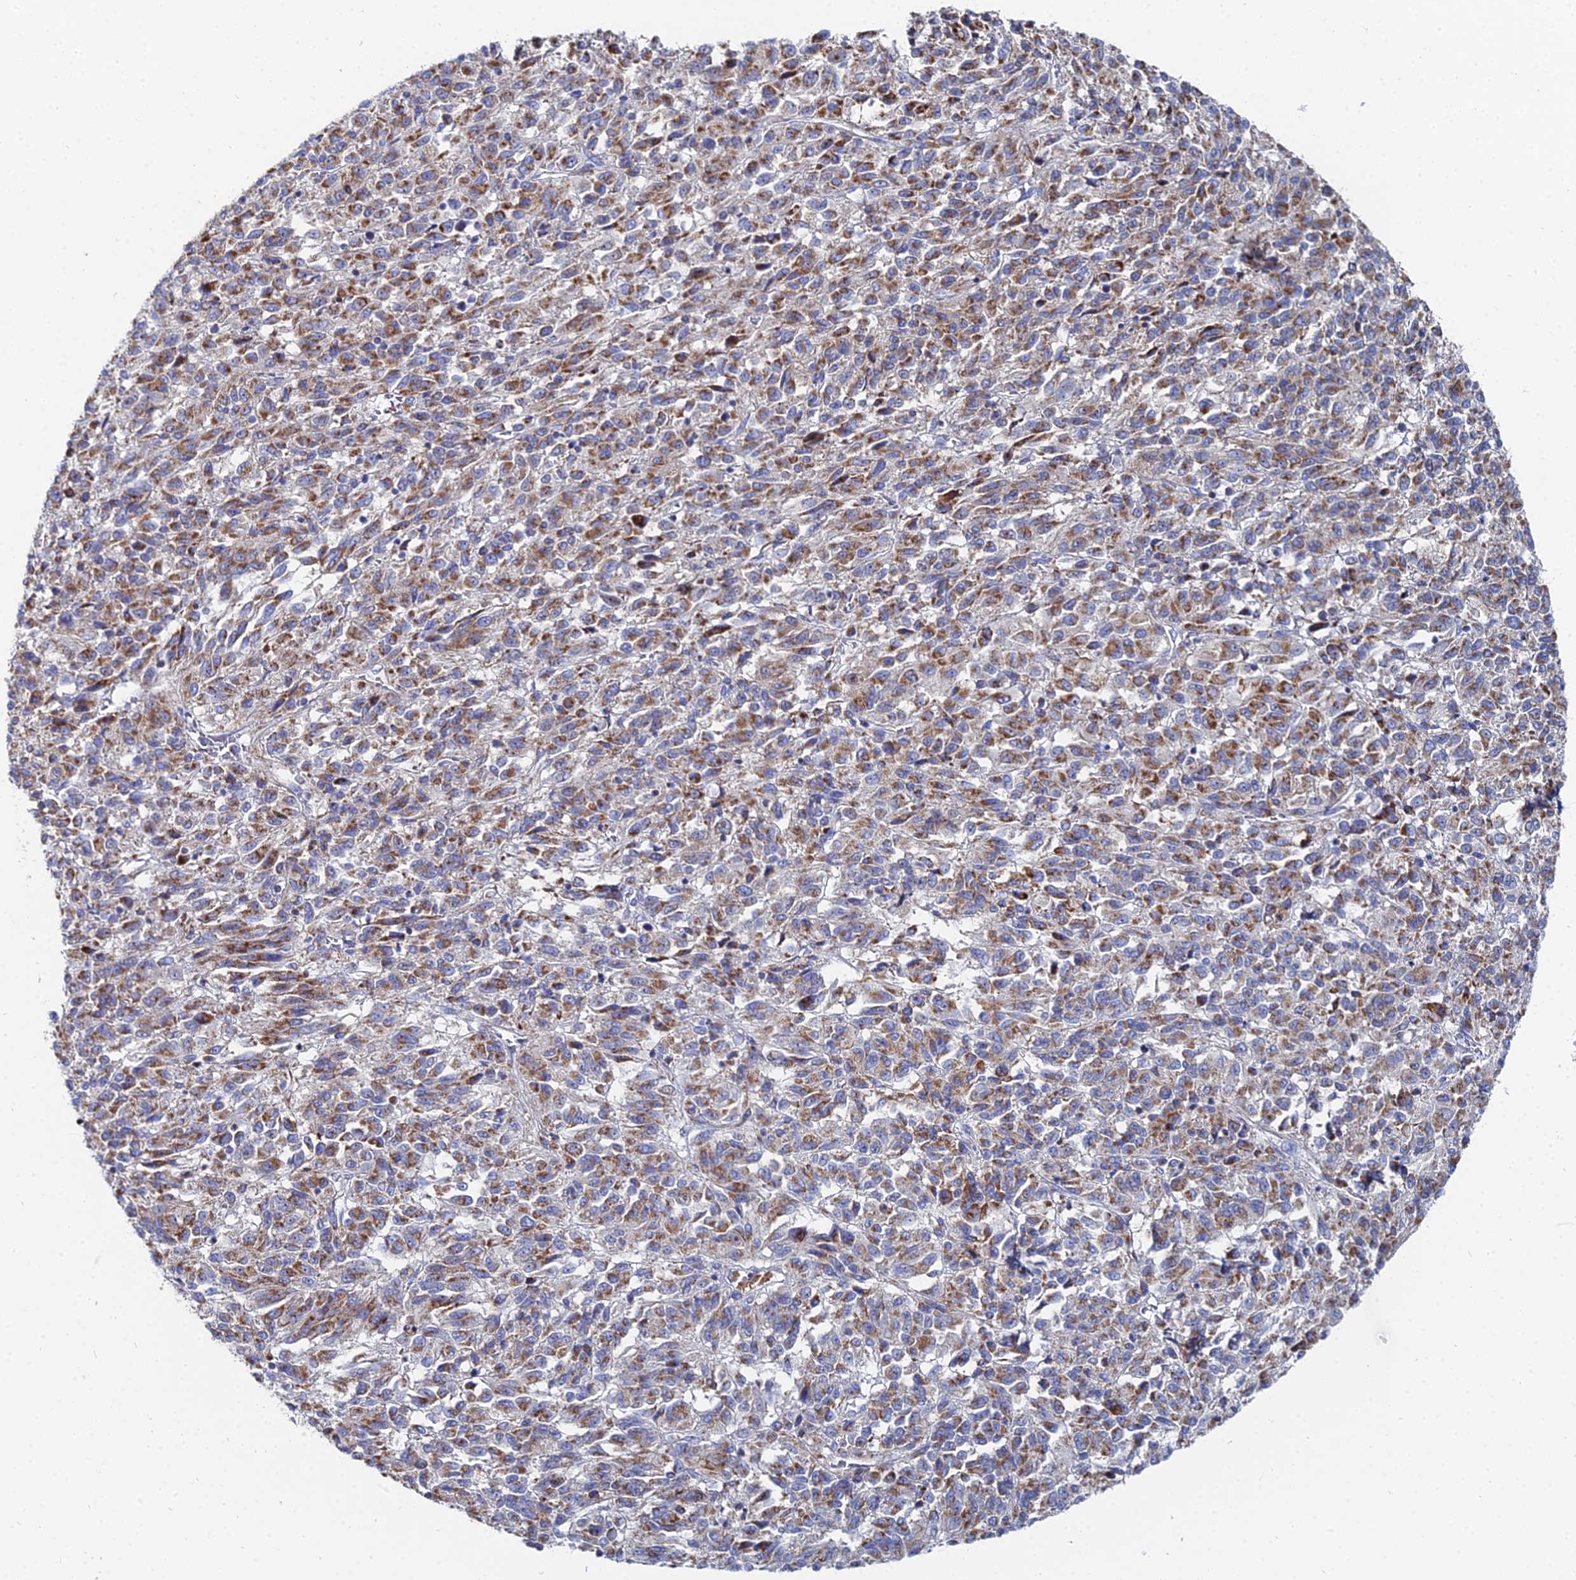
{"staining": {"intensity": "moderate", "quantity": ">75%", "location": "cytoplasmic/membranous"}, "tissue": "melanoma", "cell_type": "Tumor cells", "image_type": "cancer", "snomed": [{"axis": "morphology", "description": "Malignant melanoma, Metastatic site"}, {"axis": "topography", "description": "Lung"}], "caption": "Protein expression analysis of malignant melanoma (metastatic site) shows moderate cytoplasmic/membranous positivity in approximately >75% of tumor cells.", "gene": "MPC1", "patient": {"sex": "male", "age": 64}}